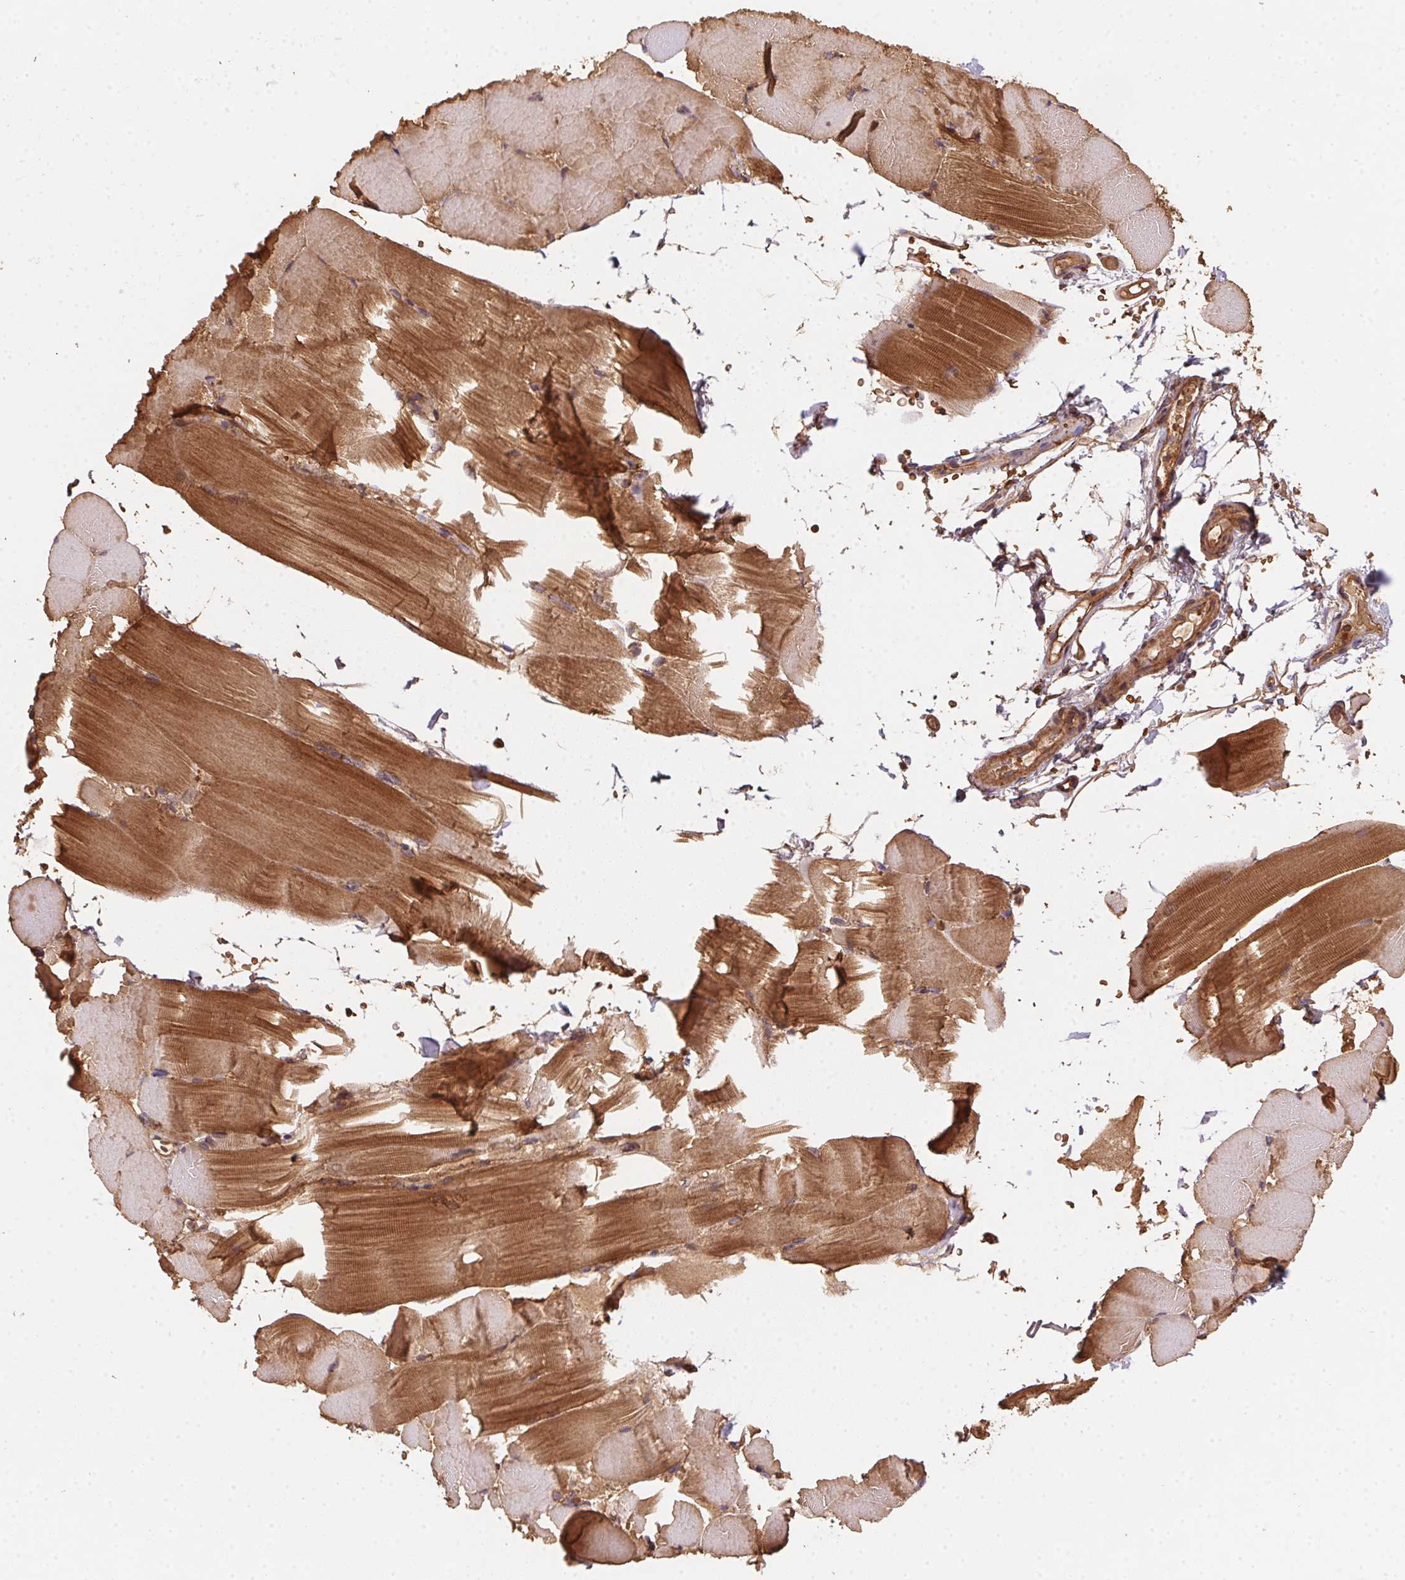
{"staining": {"intensity": "moderate", "quantity": "25%-75%", "location": "cytoplasmic/membranous"}, "tissue": "skeletal muscle", "cell_type": "Myocytes", "image_type": "normal", "snomed": [{"axis": "morphology", "description": "Normal tissue, NOS"}, {"axis": "topography", "description": "Skeletal muscle"}], "caption": "This is a photomicrograph of IHC staining of unremarkable skeletal muscle, which shows moderate positivity in the cytoplasmic/membranous of myocytes.", "gene": "USE1", "patient": {"sex": "female", "age": 37}}